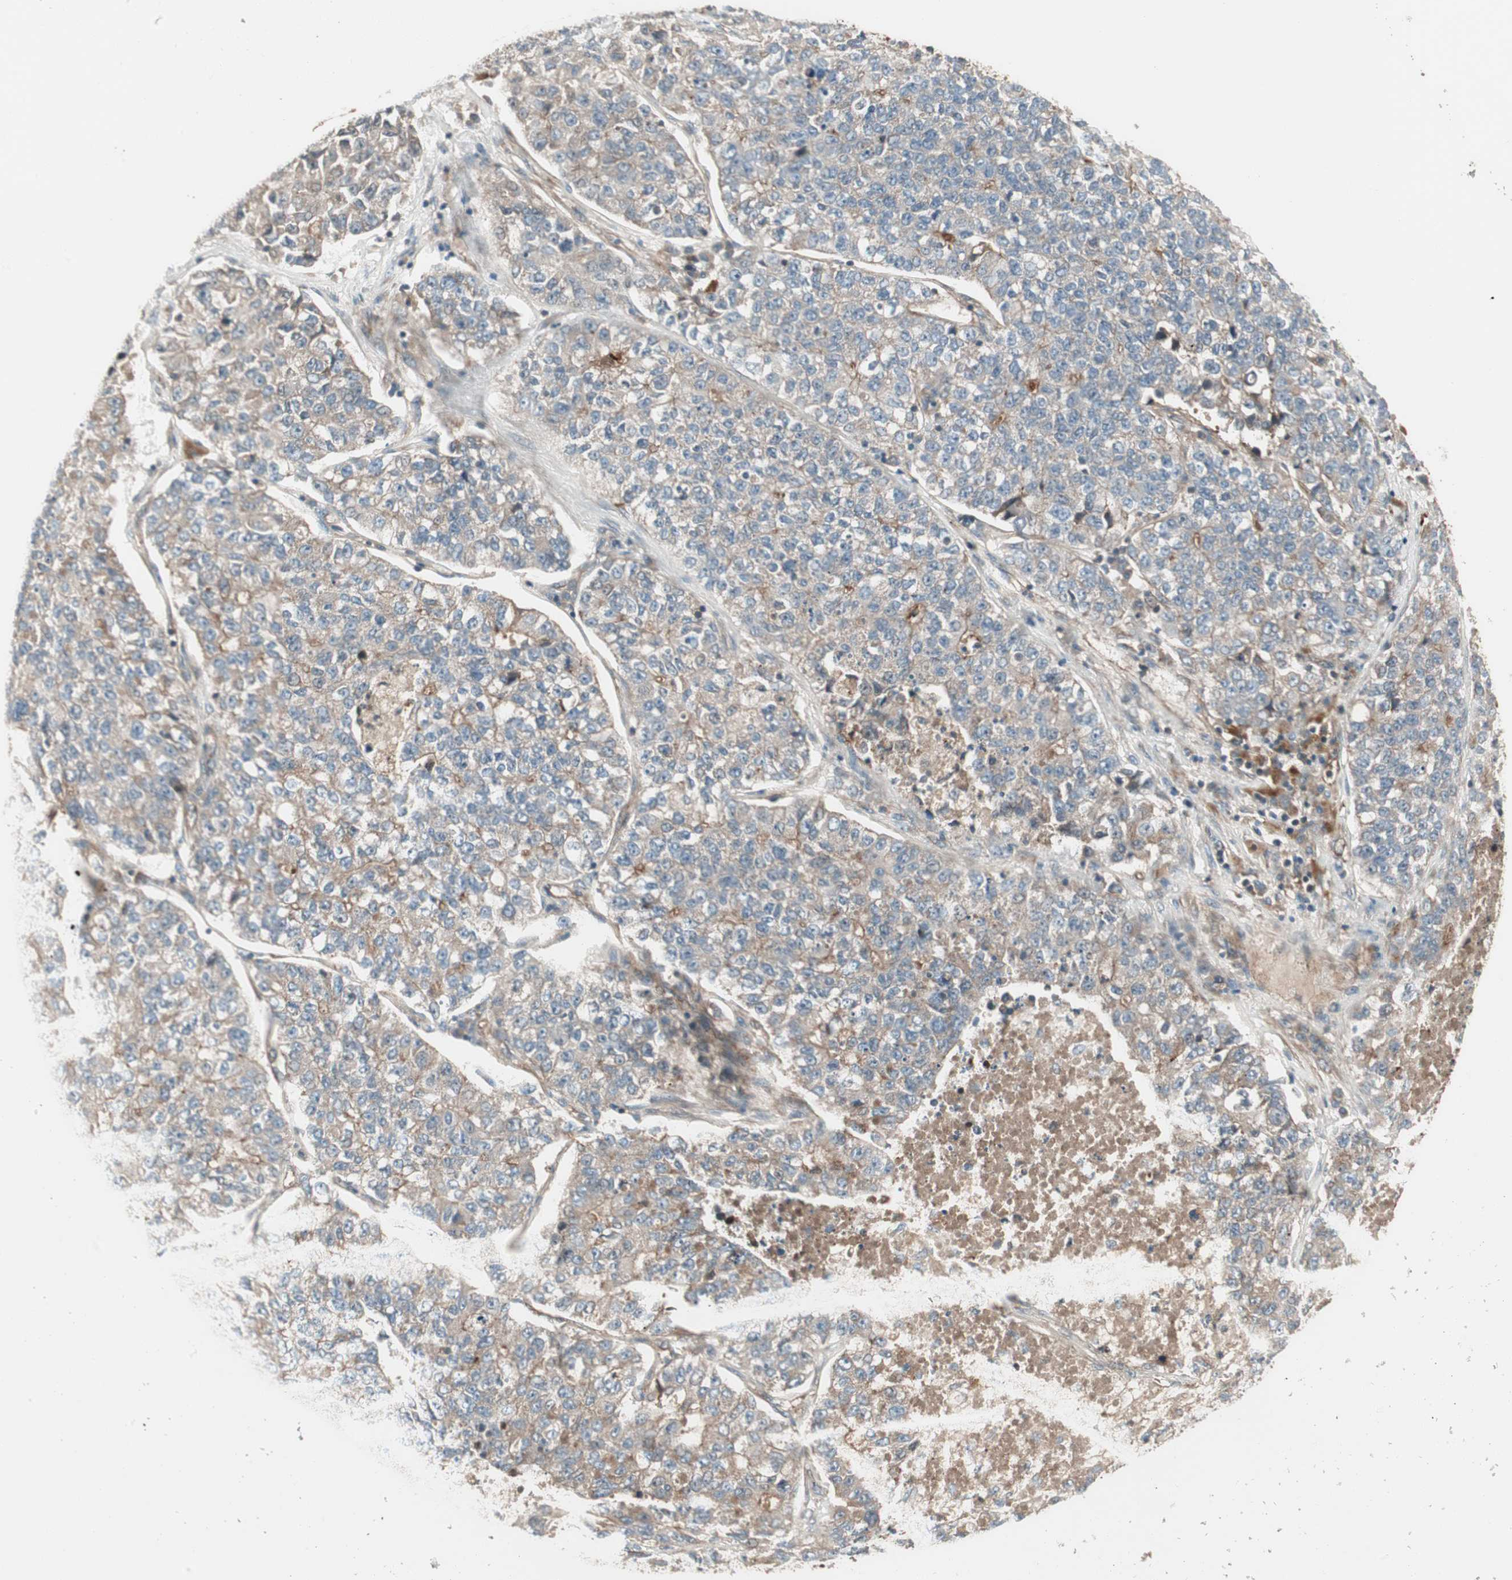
{"staining": {"intensity": "moderate", "quantity": "25%-75%", "location": "cytoplasmic/membranous"}, "tissue": "lung cancer", "cell_type": "Tumor cells", "image_type": "cancer", "snomed": [{"axis": "morphology", "description": "Adenocarcinoma, NOS"}, {"axis": "topography", "description": "Lung"}], "caption": "Immunohistochemistry (IHC) histopathology image of neoplastic tissue: human lung cancer (adenocarcinoma) stained using immunohistochemistry (IHC) displays medium levels of moderate protein expression localized specifically in the cytoplasmic/membranous of tumor cells, appearing as a cytoplasmic/membranous brown color.", "gene": "TFPI", "patient": {"sex": "male", "age": 49}}